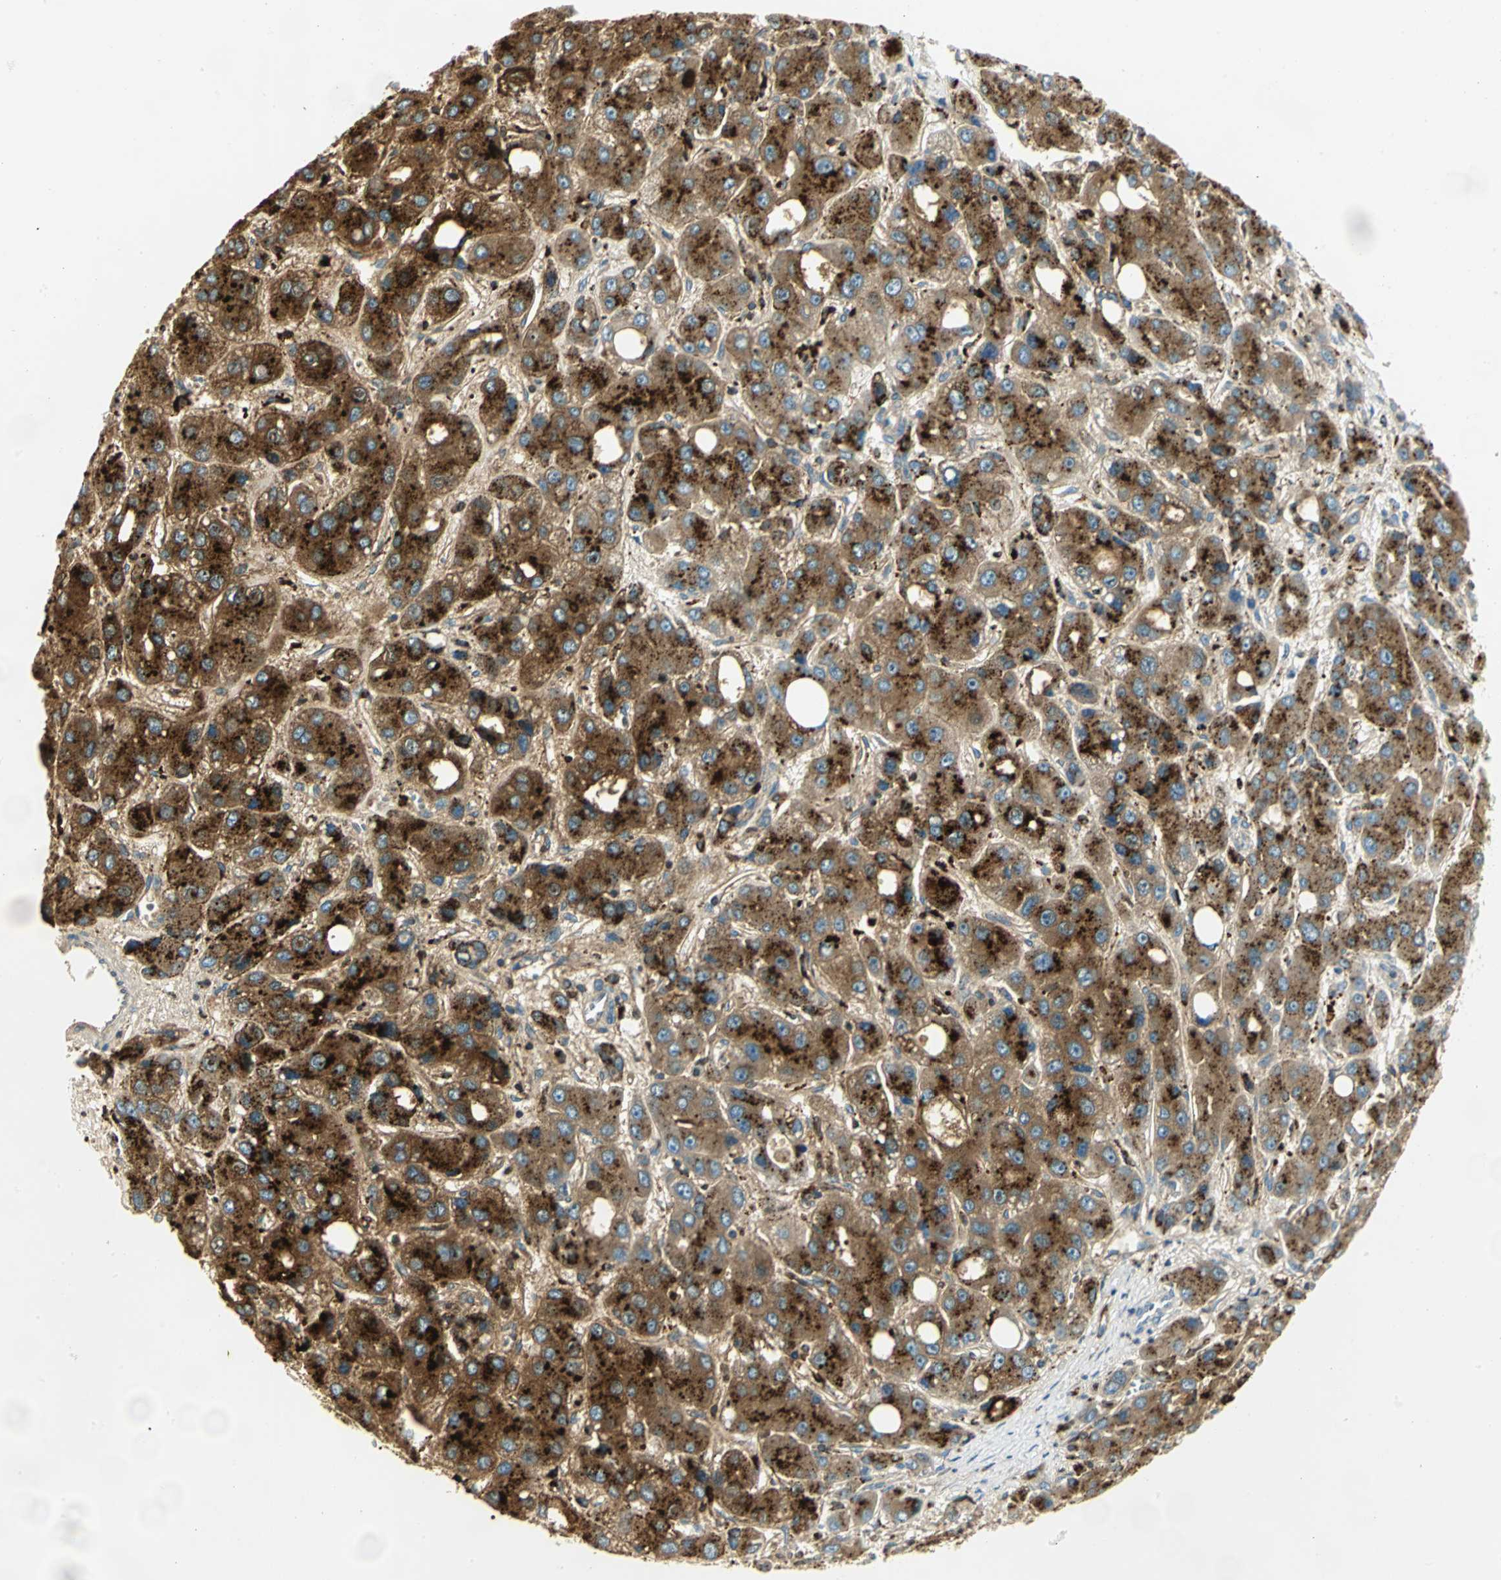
{"staining": {"intensity": "strong", "quantity": ">75%", "location": "cytoplasmic/membranous"}, "tissue": "liver cancer", "cell_type": "Tumor cells", "image_type": "cancer", "snomed": [{"axis": "morphology", "description": "Carcinoma, Hepatocellular, NOS"}, {"axis": "topography", "description": "Liver"}], "caption": "Brown immunohistochemical staining in human liver hepatocellular carcinoma shows strong cytoplasmic/membranous staining in approximately >75% of tumor cells.", "gene": "ARSA", "patient": {"sex": "male", "age": 55}}